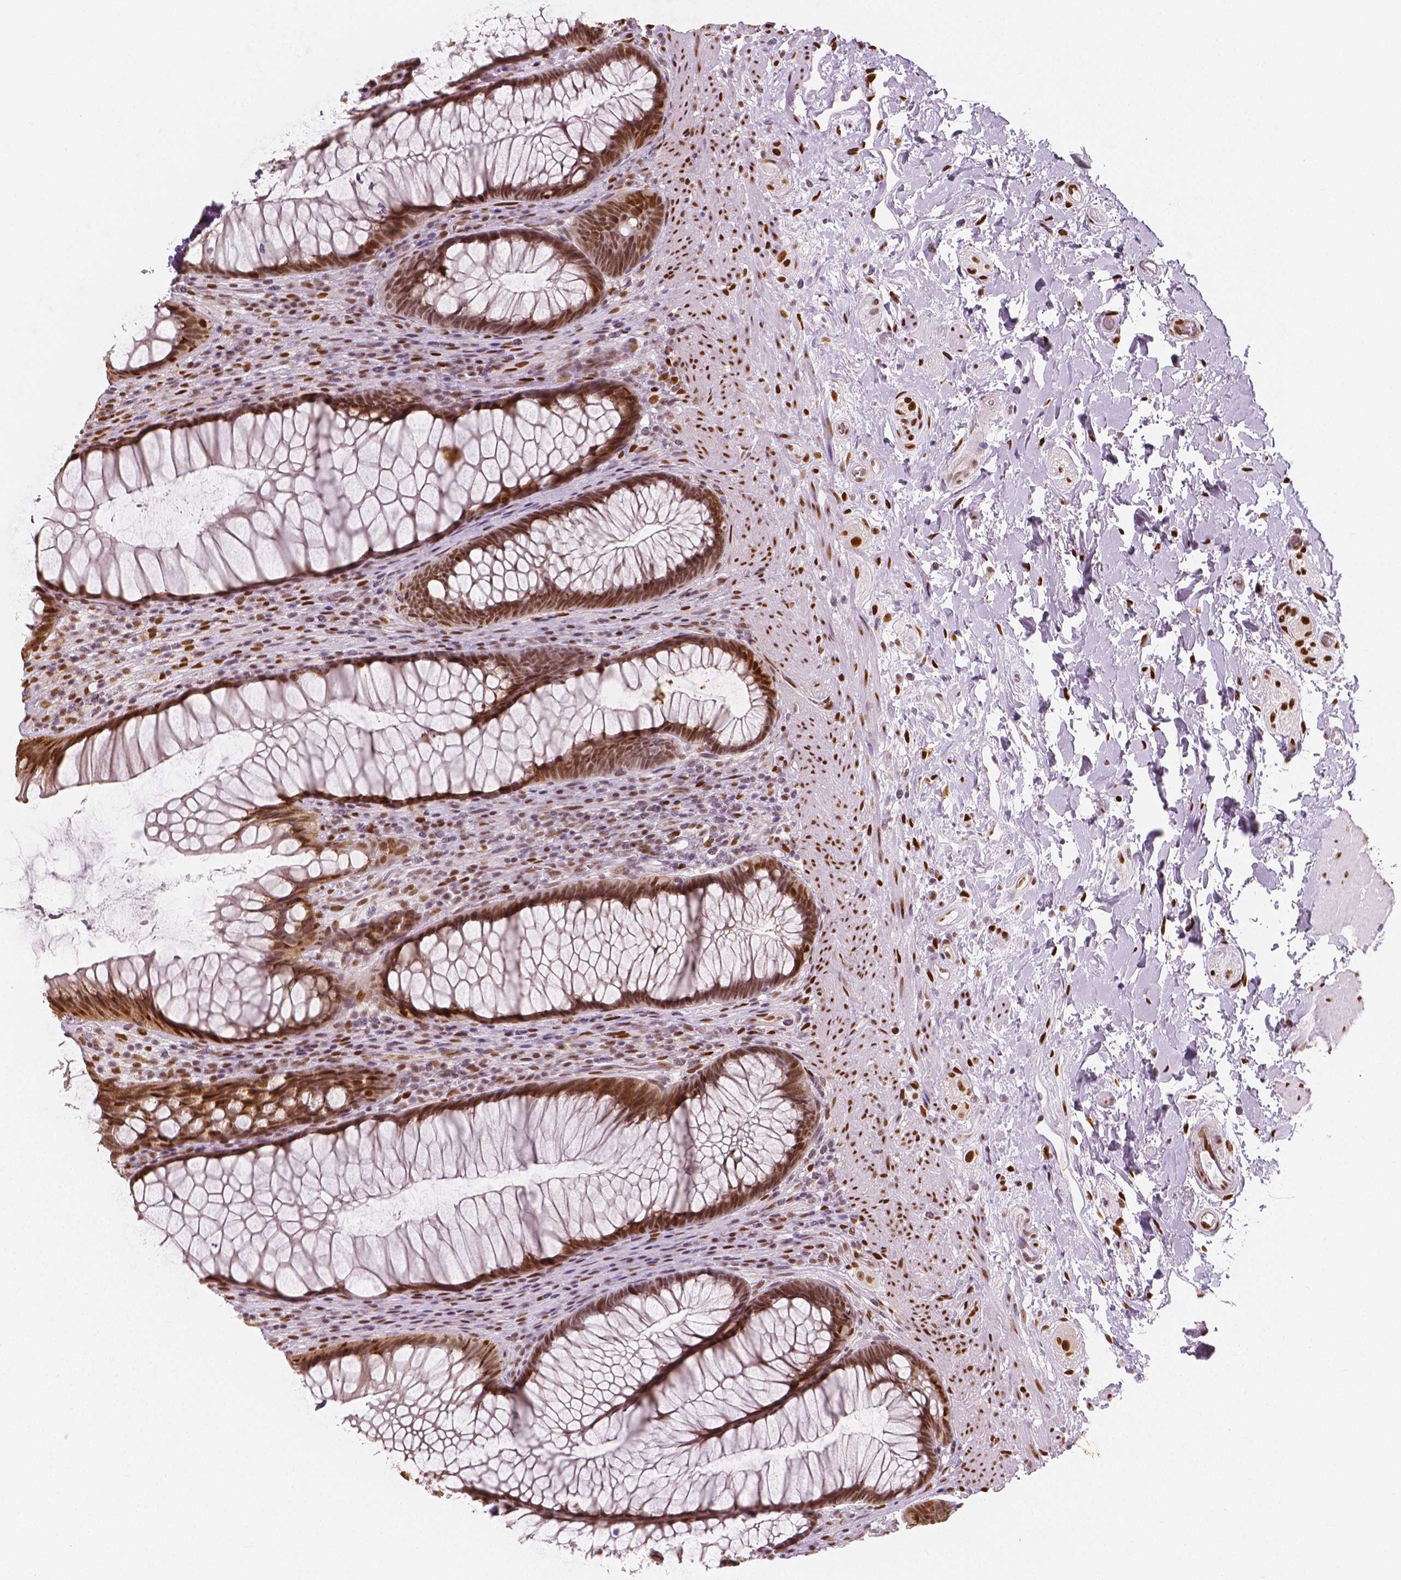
{"staining": {"intensity": "moderate", "quantity": ">75%", "location": "nuclear"}, "tissue": "rectum", "cell_type": "Glandular cells", "image_type": "normal", "snomed": [{"axis": "morphology", "description": "Normal tissue, NOS"}, {"axis": "topography", "description": "Smooth muscle"}, {"axis": "topography", "description": "Rectum"}], "caption": "Immunohistochemistry (IHC) histopathology image of benign rectum: human rectum stained using immunohistochemistry (IHC) displays medium levels of moderate protein expression localized specifically in the nuclear of glandular cells, appearing as a nuclear brown color.", "gene": "NUCKS1", "patient": {"sex": "male", "age": 53}}